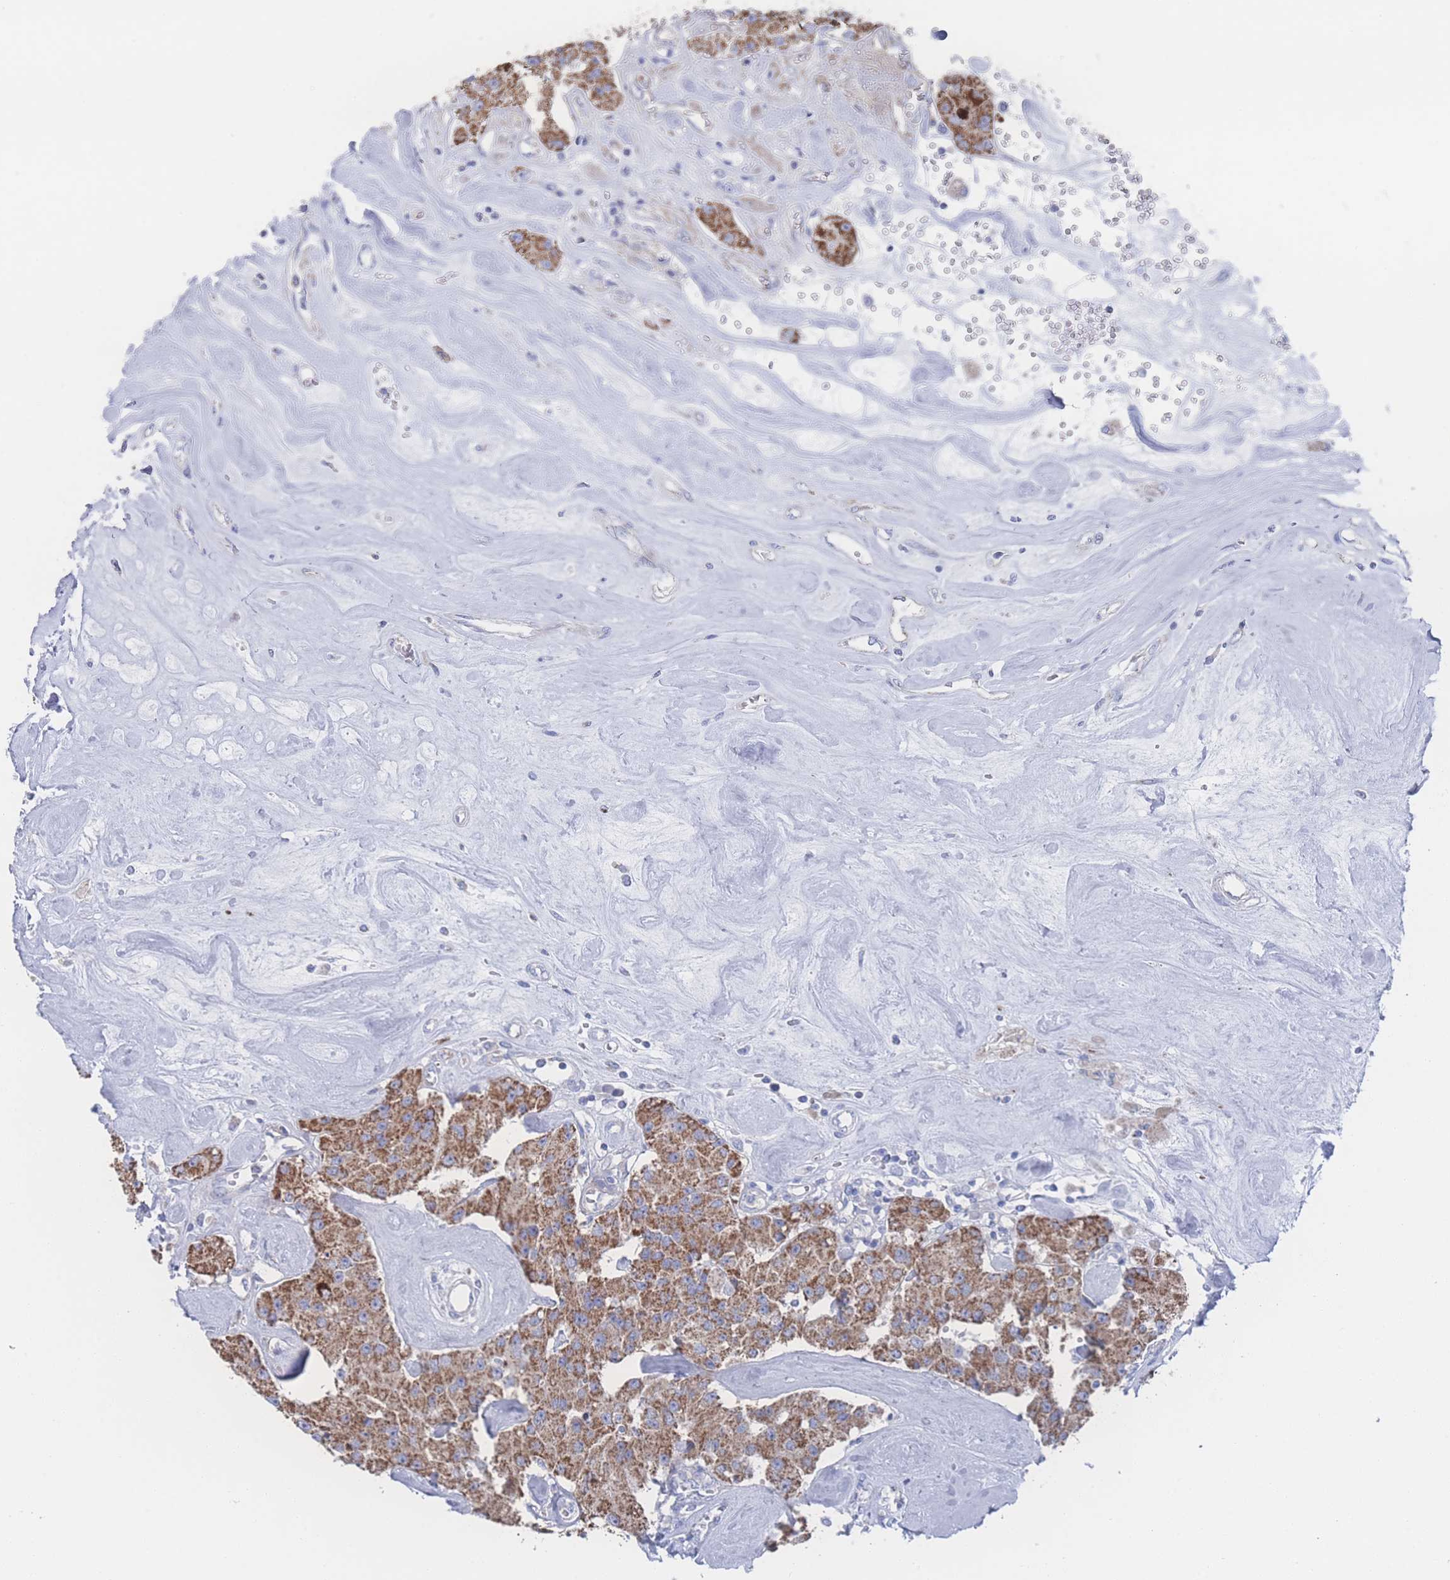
{"staining": {"intensity": "strong", "quantity": ">75%", "location": "cytoplasmic/membranous"}, "tissue": "carcinoid", "cell_type": "Tumor cells", "image_type": "cancer", "snomed": [{"axis": "morphology", "description": "Carcinoid, malignant, NOS"}, {"axis": "topography", "description": "Pancreas"}], "caption": "Carcinoid tissue demonstrates strong cytoplasmic/membranous expression in approximately >75% of tumor cells, visualized by immunohistochemistry.", "gene": "SNPH", "patient": {"sex": "male", "age": 41}}